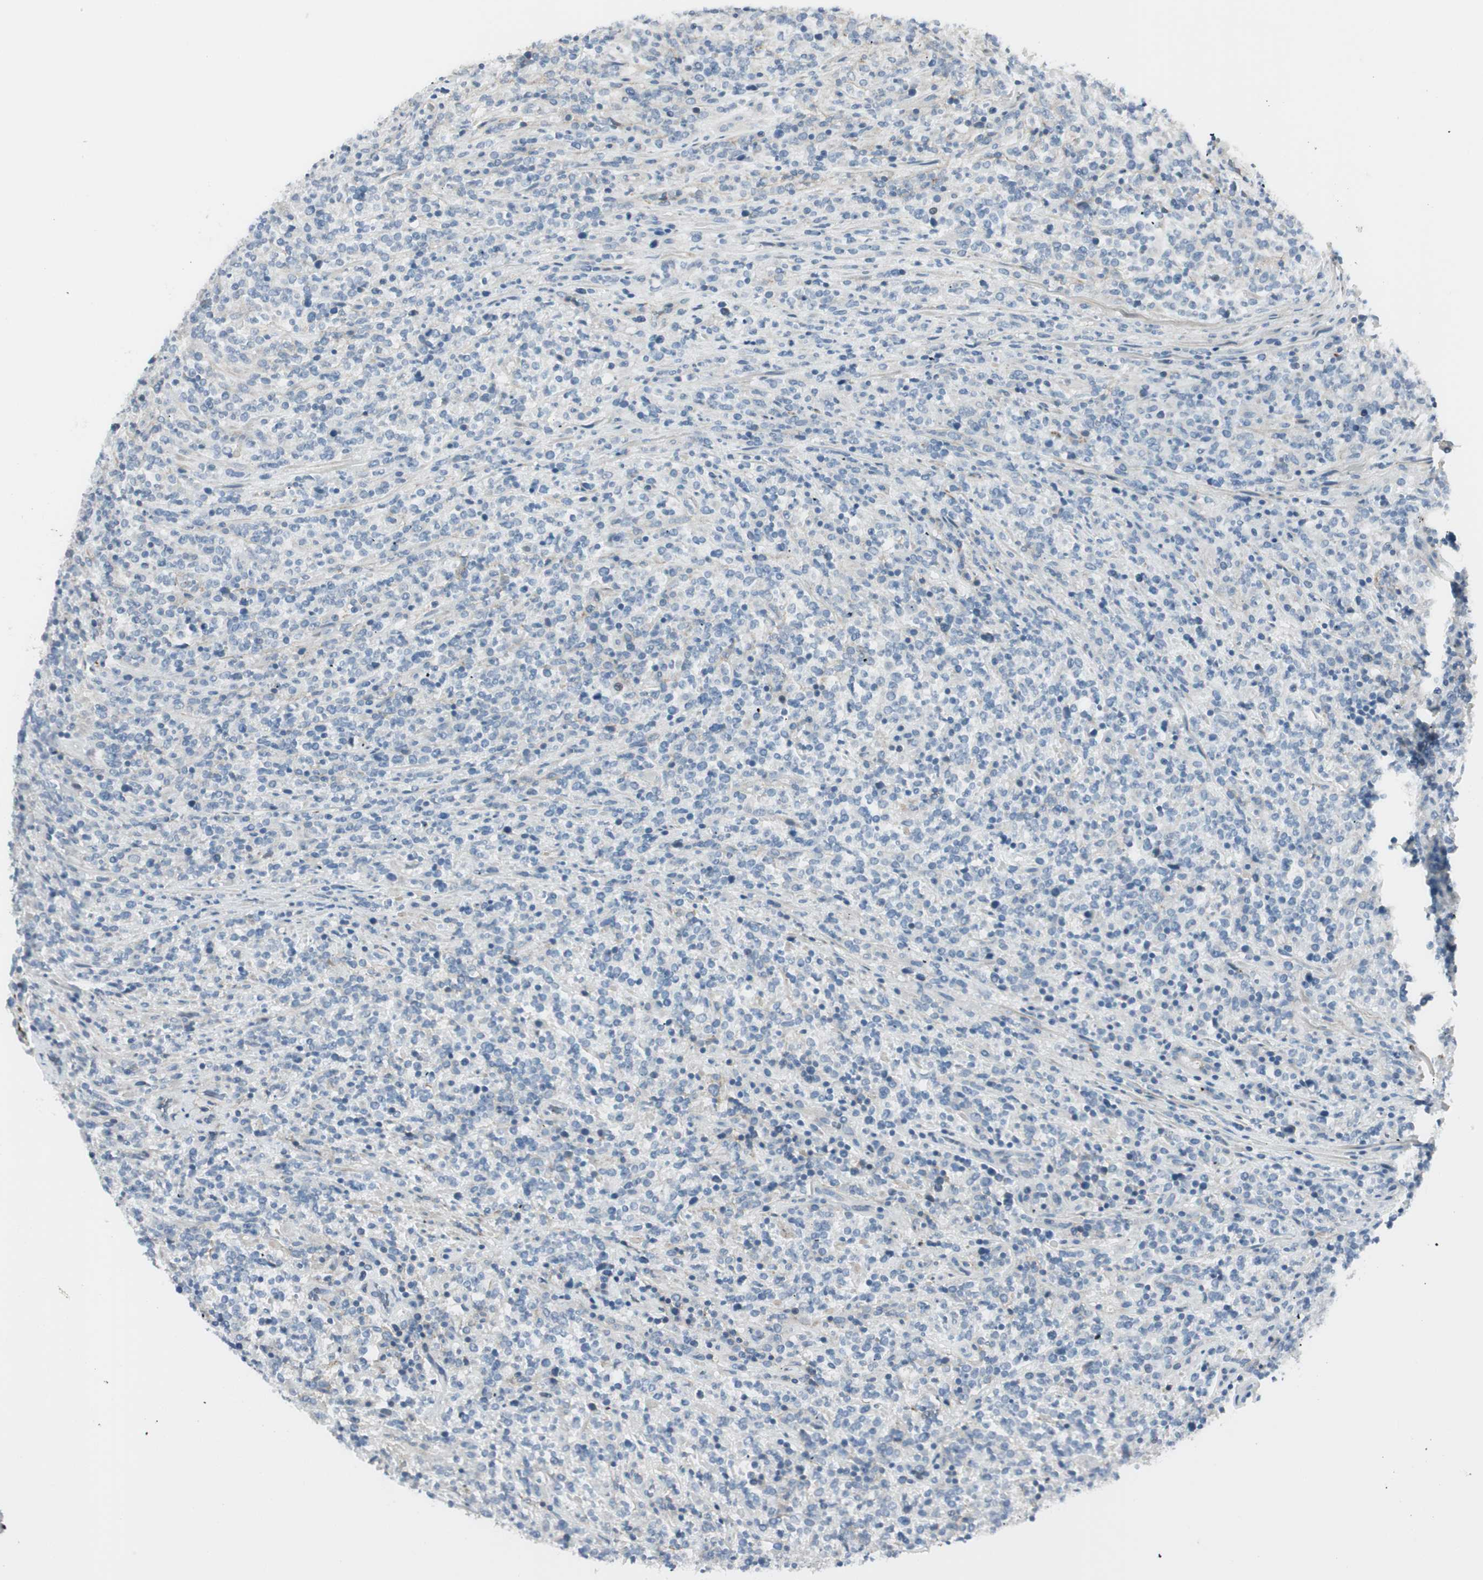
{"staining": {"intensity": "negative", "quantity": "none", "location": "none"}, "tissue": "lymphoma", "cell_type": "Tumor cells", "image_type": "cancer", "snomed": [{"axis": "morphology", "description": "Malignant lymphoma, non-Hodgkin's type, High grade"}, {"axis": "topography", "description": "Soft tissue"}], "caption": "This is a histopathology image of IHC staining of high-grade malignant lymphoma, non-Hodgkin's type, which shows no staining in tumor cells.", "gene": "CACNA2D1", "patient": {"sex": "male", "age": 18}}